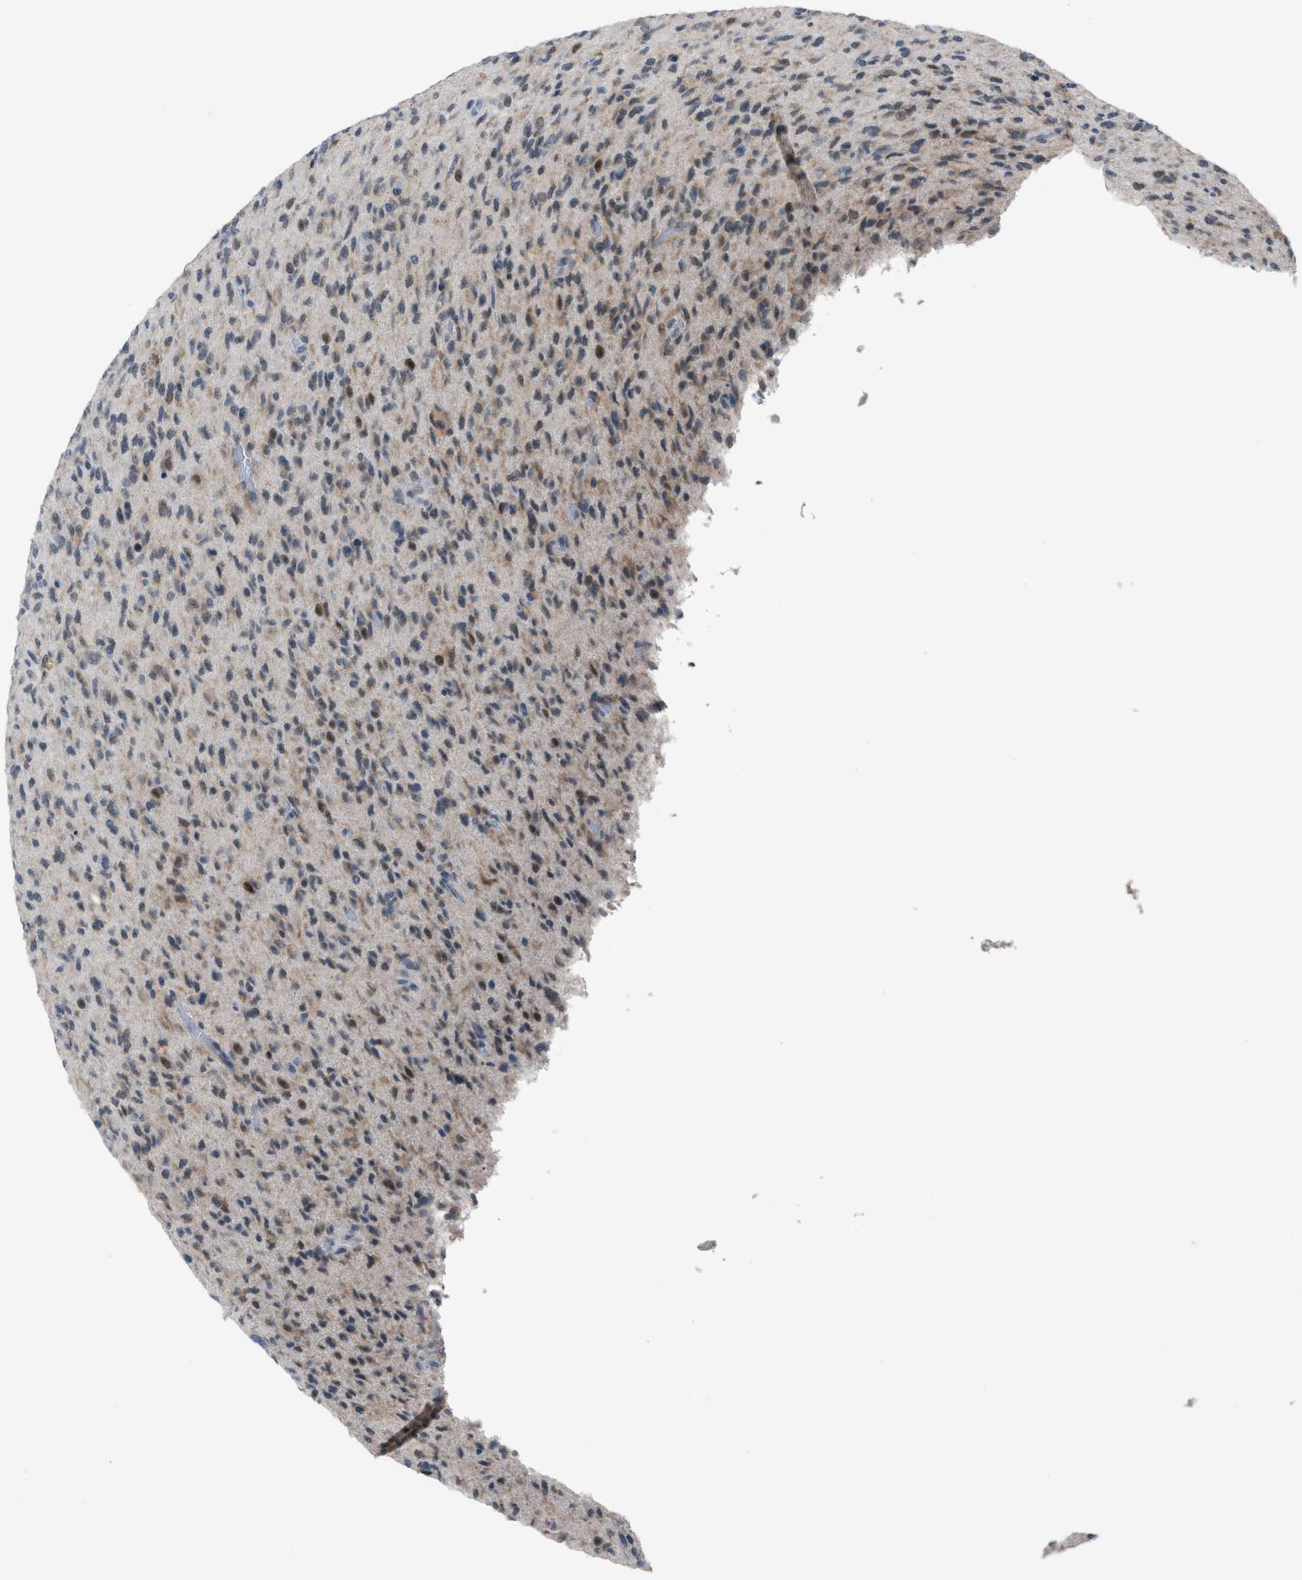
{"staining": {"intensity": "weak", "quantity": ">75%", "location": "cytoplasmic/membranous"}, "tissue": "glioma", "cell_type": "Tumor cells", "image_type": "cancer", "snomed": [{"axis": "morphology", "description": "Glioma, malignant, High grade"}, {"axis": "topography", "description": "Brain"}], "caption": "Immunohistochemical staining of glioma shows weak cytoplasmic/membranous protein staining in approximately >75% of tumor cells. The protein is stained brown, and the nuclei are stained in blue (DAB IHC with brightfield microscopy, high magnification).", "gene": "ANAPC11", "patient": {"sex": "male", "age": 71}}